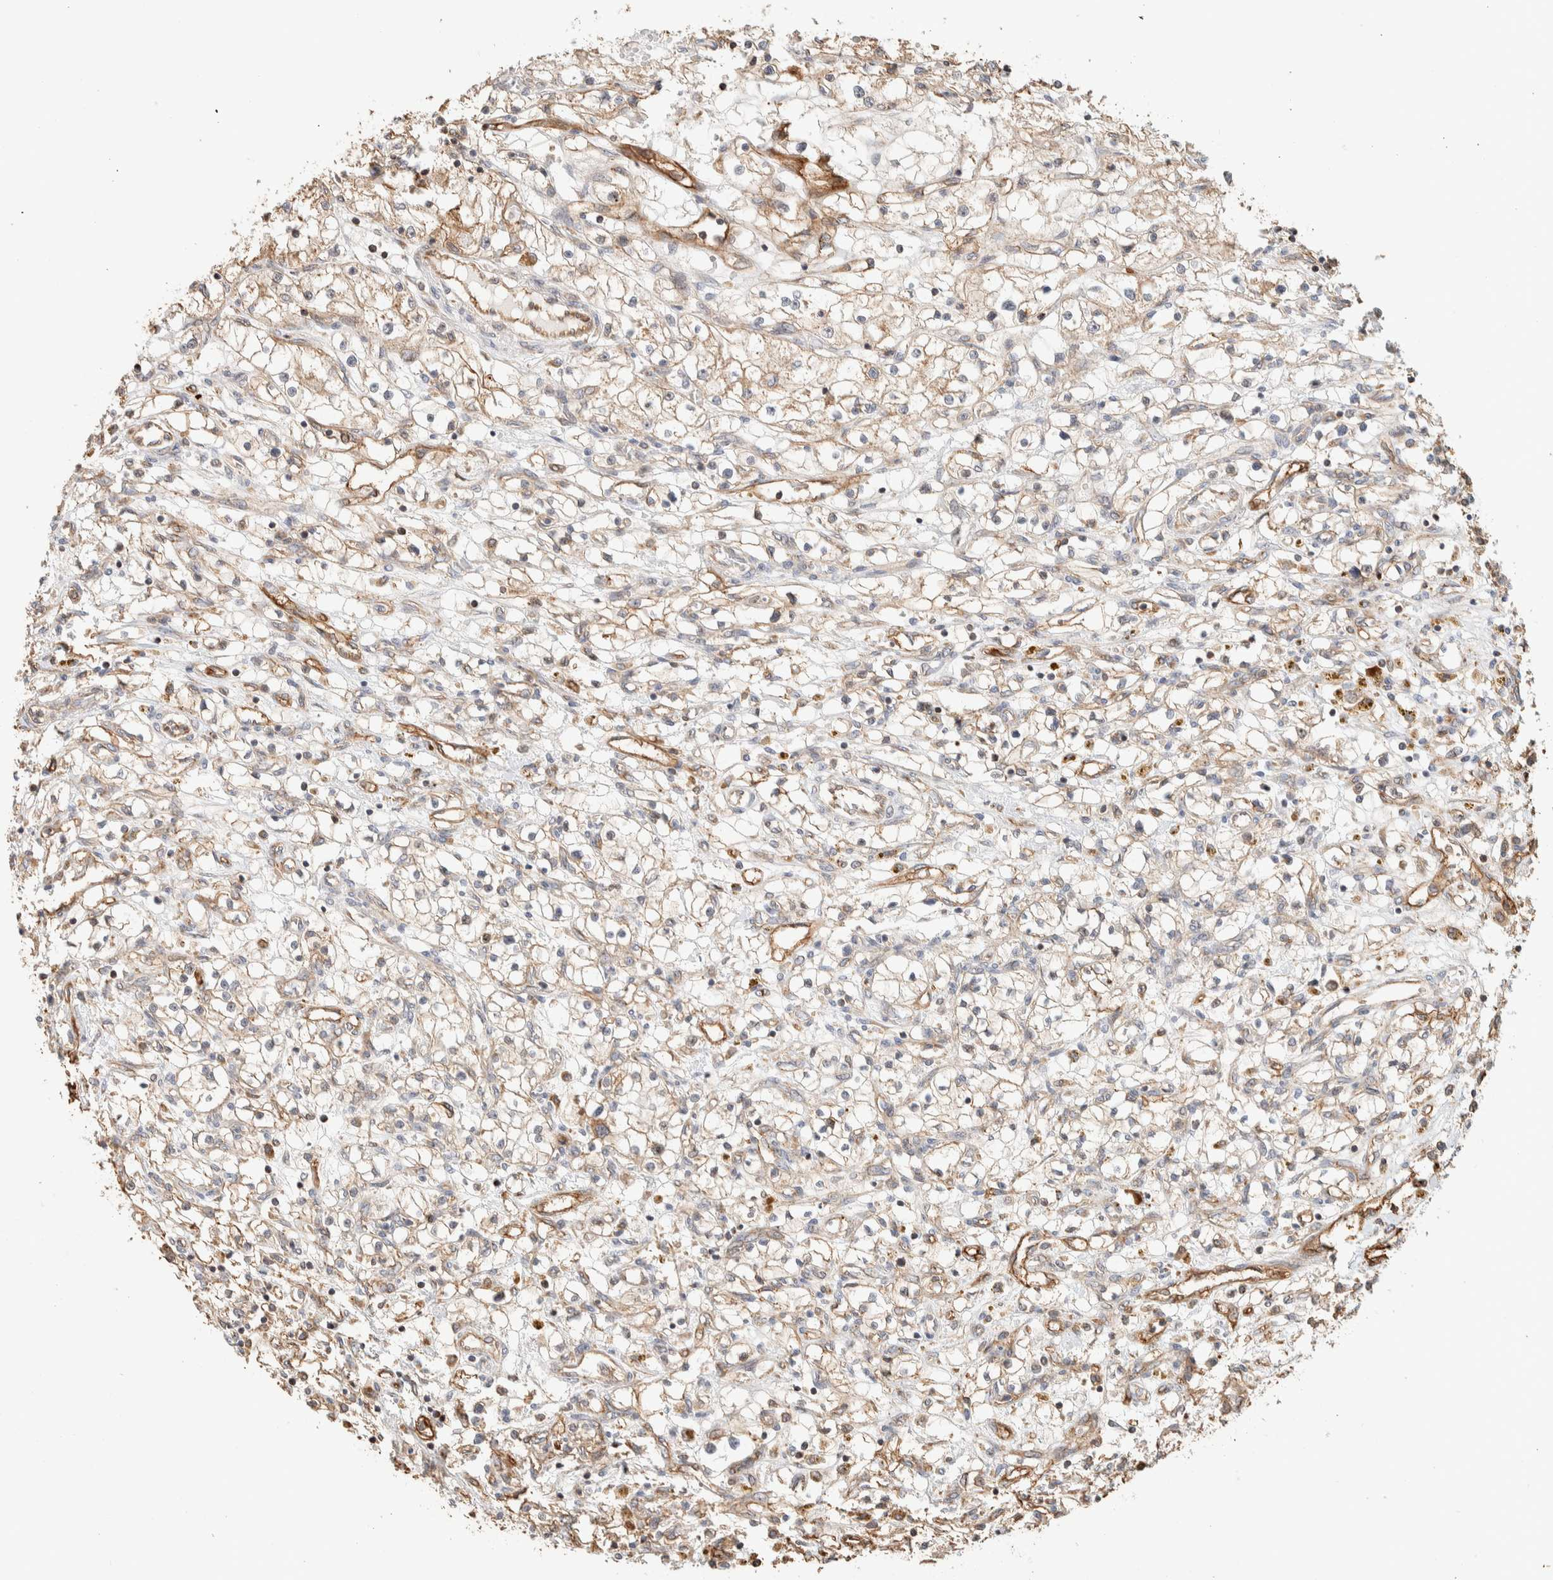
{"staining": {"intensity": "weak", "quantity": ">75%", "location": "cytoplasmic/membranous"}, "tissue": "renal cancer", "cell_type": "Tumor cells", "image_type": "cancer", "snomed": [{"axis": "morphology", "description": "Adenocarcinoma, NOS"}, {"axis": "topography", "description": "Kidney"}], "caption": "The micrograph displays immunohistochemical staining of renal cancer. There is weak cytoplasmic/membranous staining is present in approximately >75% of tumor cells.", "gene": "KIF9", "patient": {"sex": "male", "age": 68}}